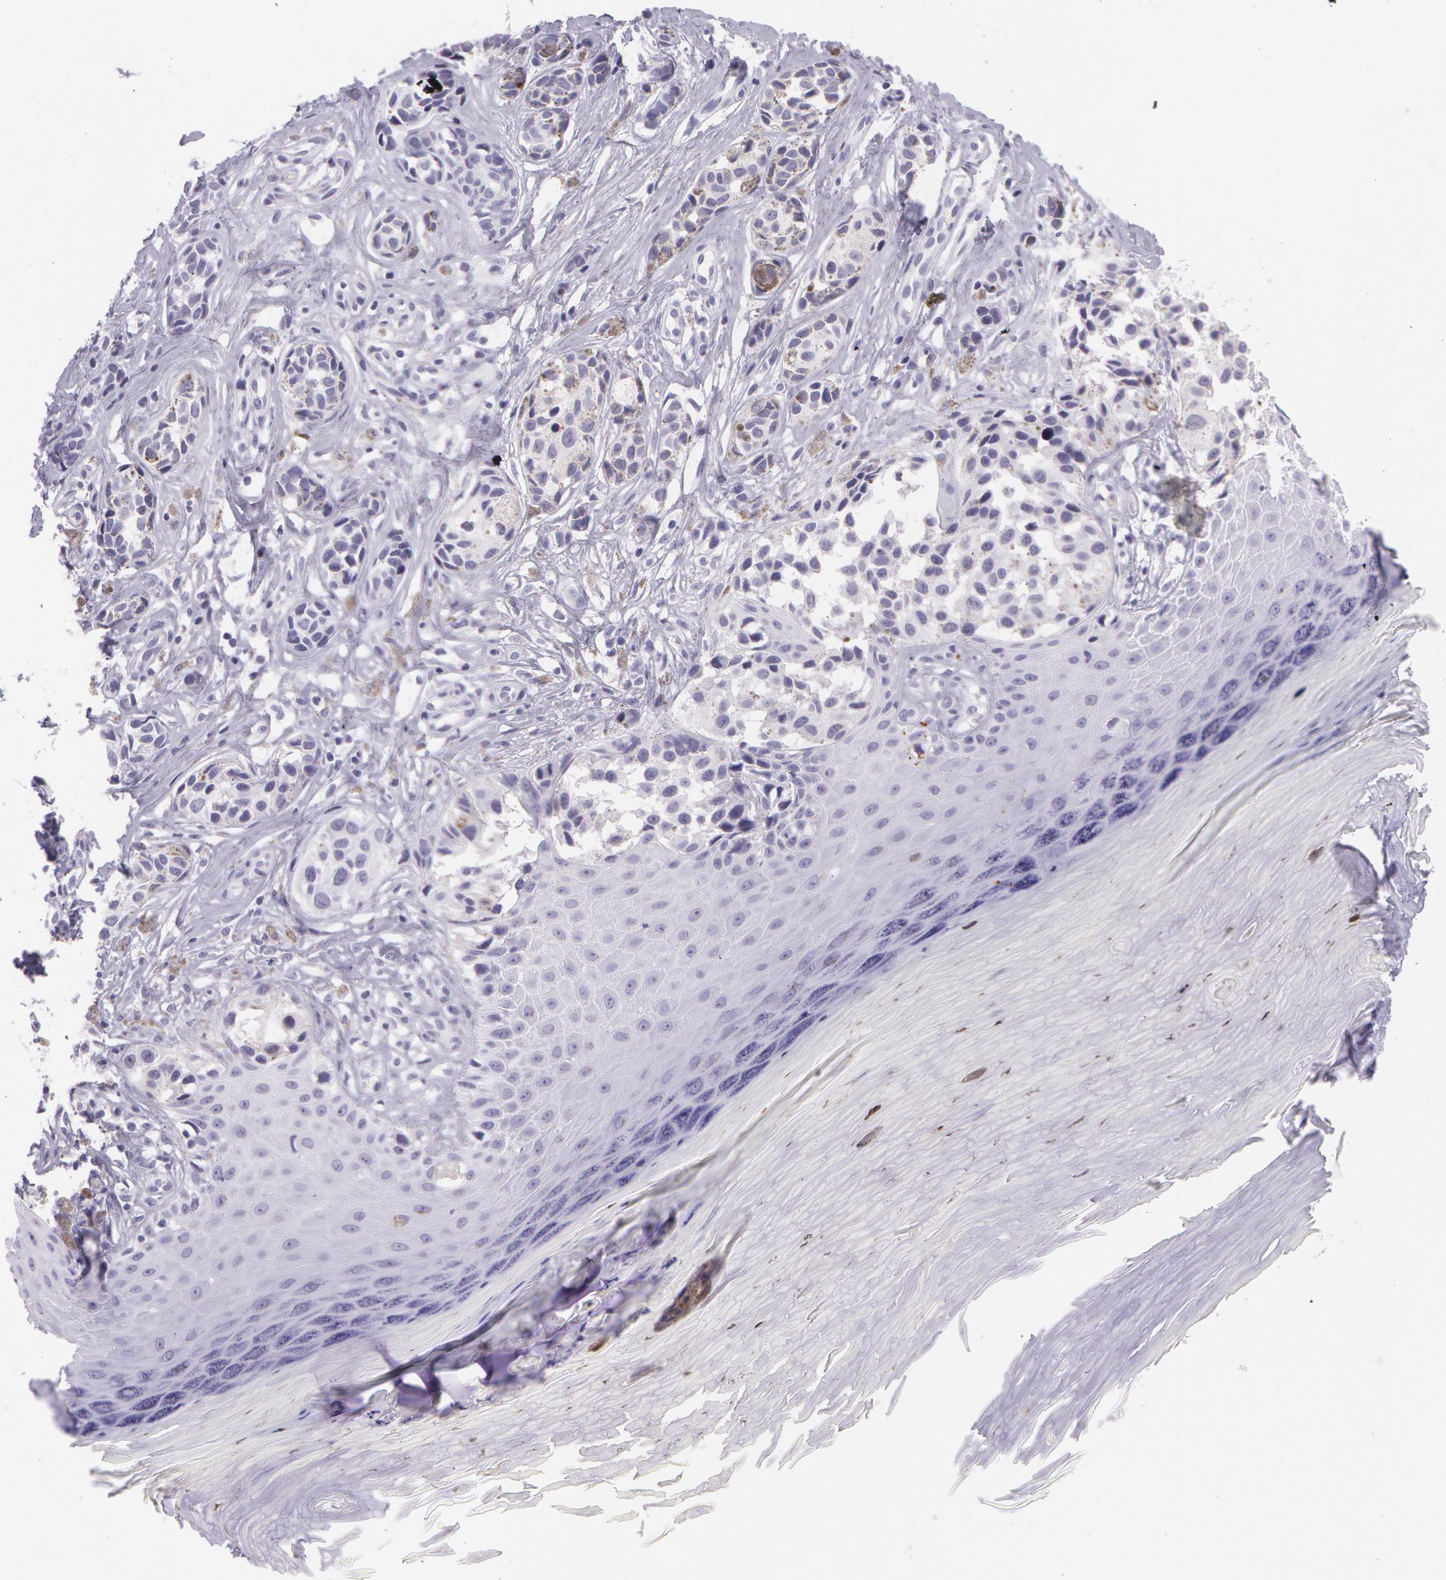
{"staining": {"intensity": "negative", "quantity": "none", "location": "none"}, "tissue": "melanoma", "cell_type": "Tumor cells", "image_type": "cancer", "snomed": [{"axis": "morphology", "description": "Malignant melanoma, NOS"}, {"axis": "topography", "description": "Skin"}], "caption": "Immunohistochemistry histopathology image of neoplastic tissue: melanoma stained with DAB displays no significant protein positivity in tumor cells. (DAB (3,3'-diaminobenzidine) IHC with hematoxylin counter stain).", "gene": "SNCG", "patient": {"sex": "male", "age": 79}}